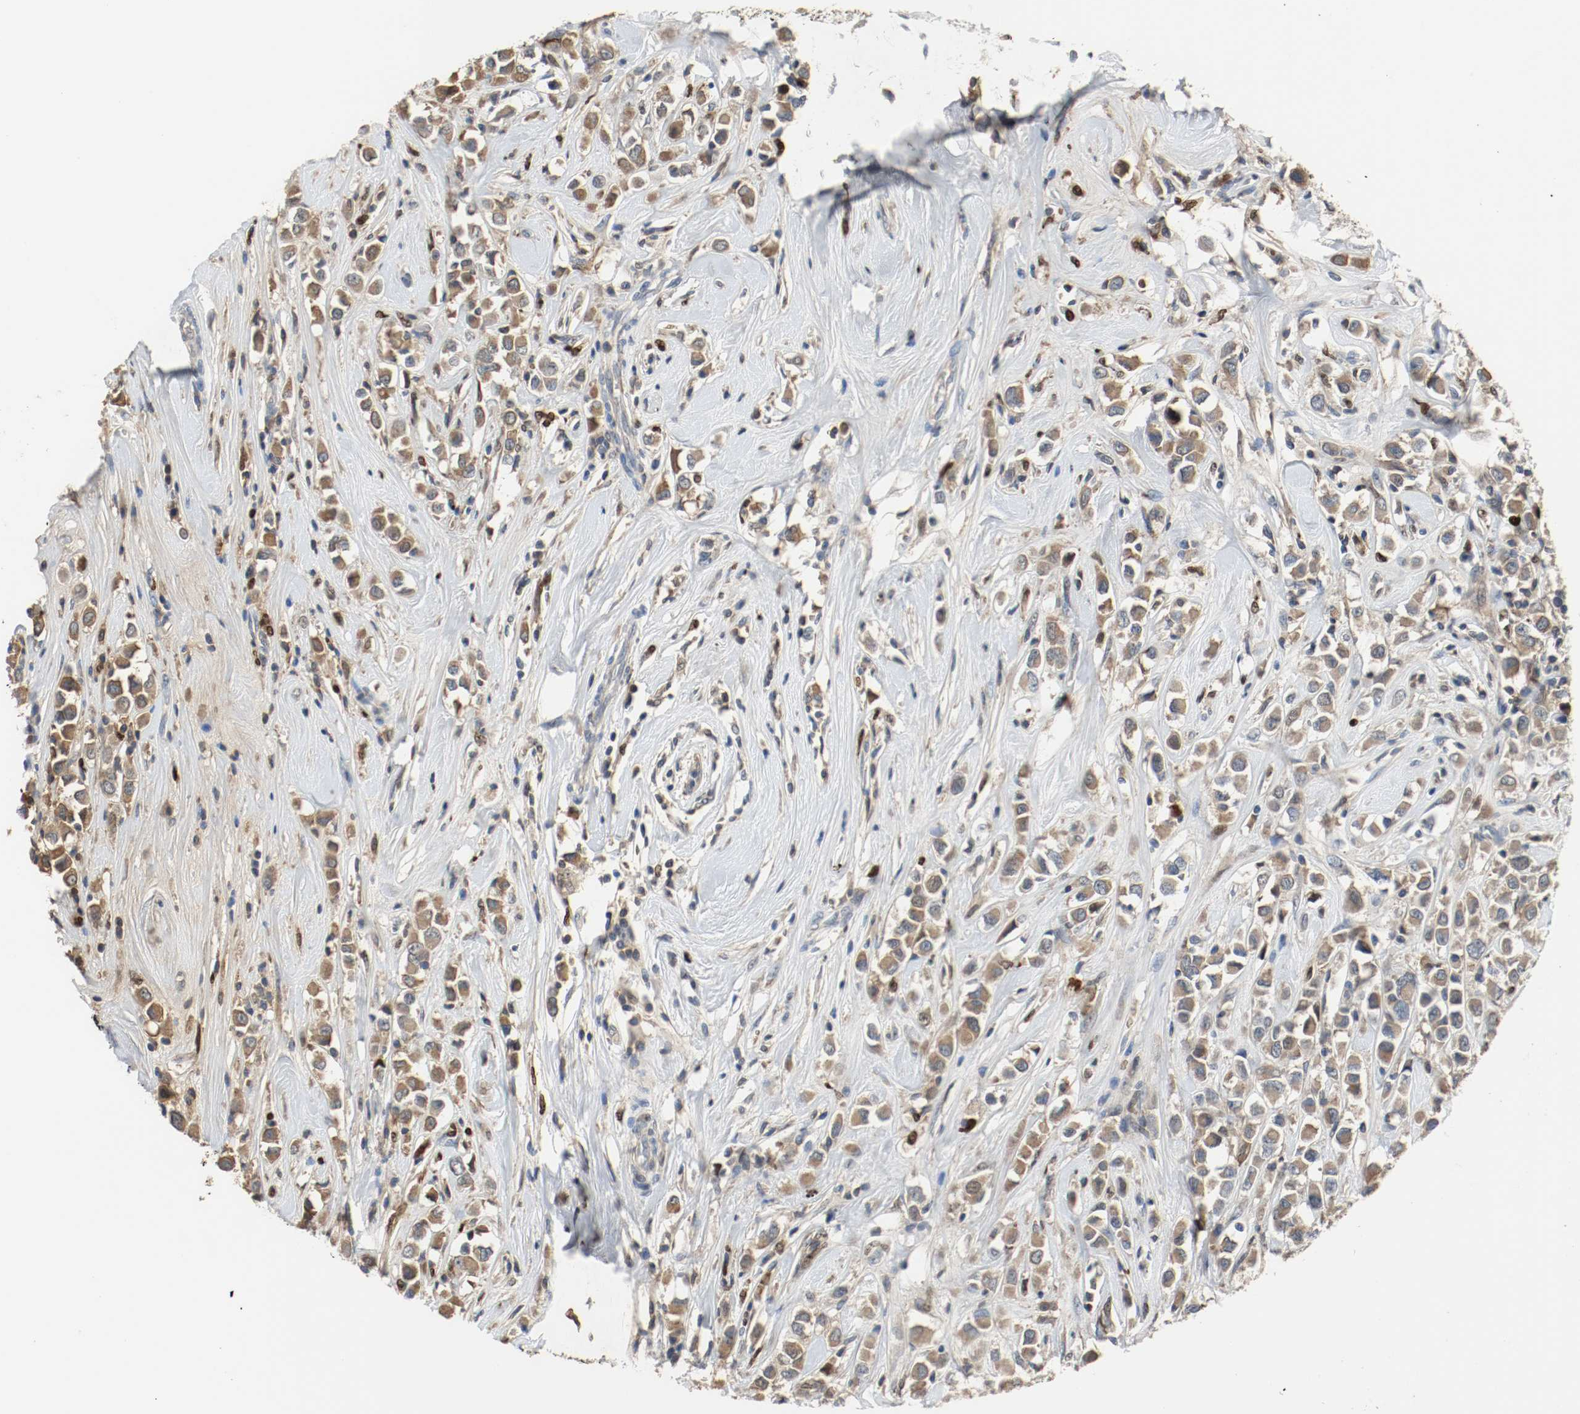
{"staining": {"intensity": "moderate", "quantity": ">75%", "location": "cytoplasmic/membranous"}, "tissue": "breast cancer", "cell_type": "Tumor cells", "image_type": "cancer", "snomed": [{"axis": "morphology", "description": "Duct carcinoma"}, {"axis": "topography", "description": "Breast"}], "caption": "Brown immunohistochemical staining in breast invasive ductal carcinoma displays moderate cytoplasmic/membranous staining in about >75% of tumor cells.", "gene": "BLK", "patient": {"sex": "female", "age": 61}}